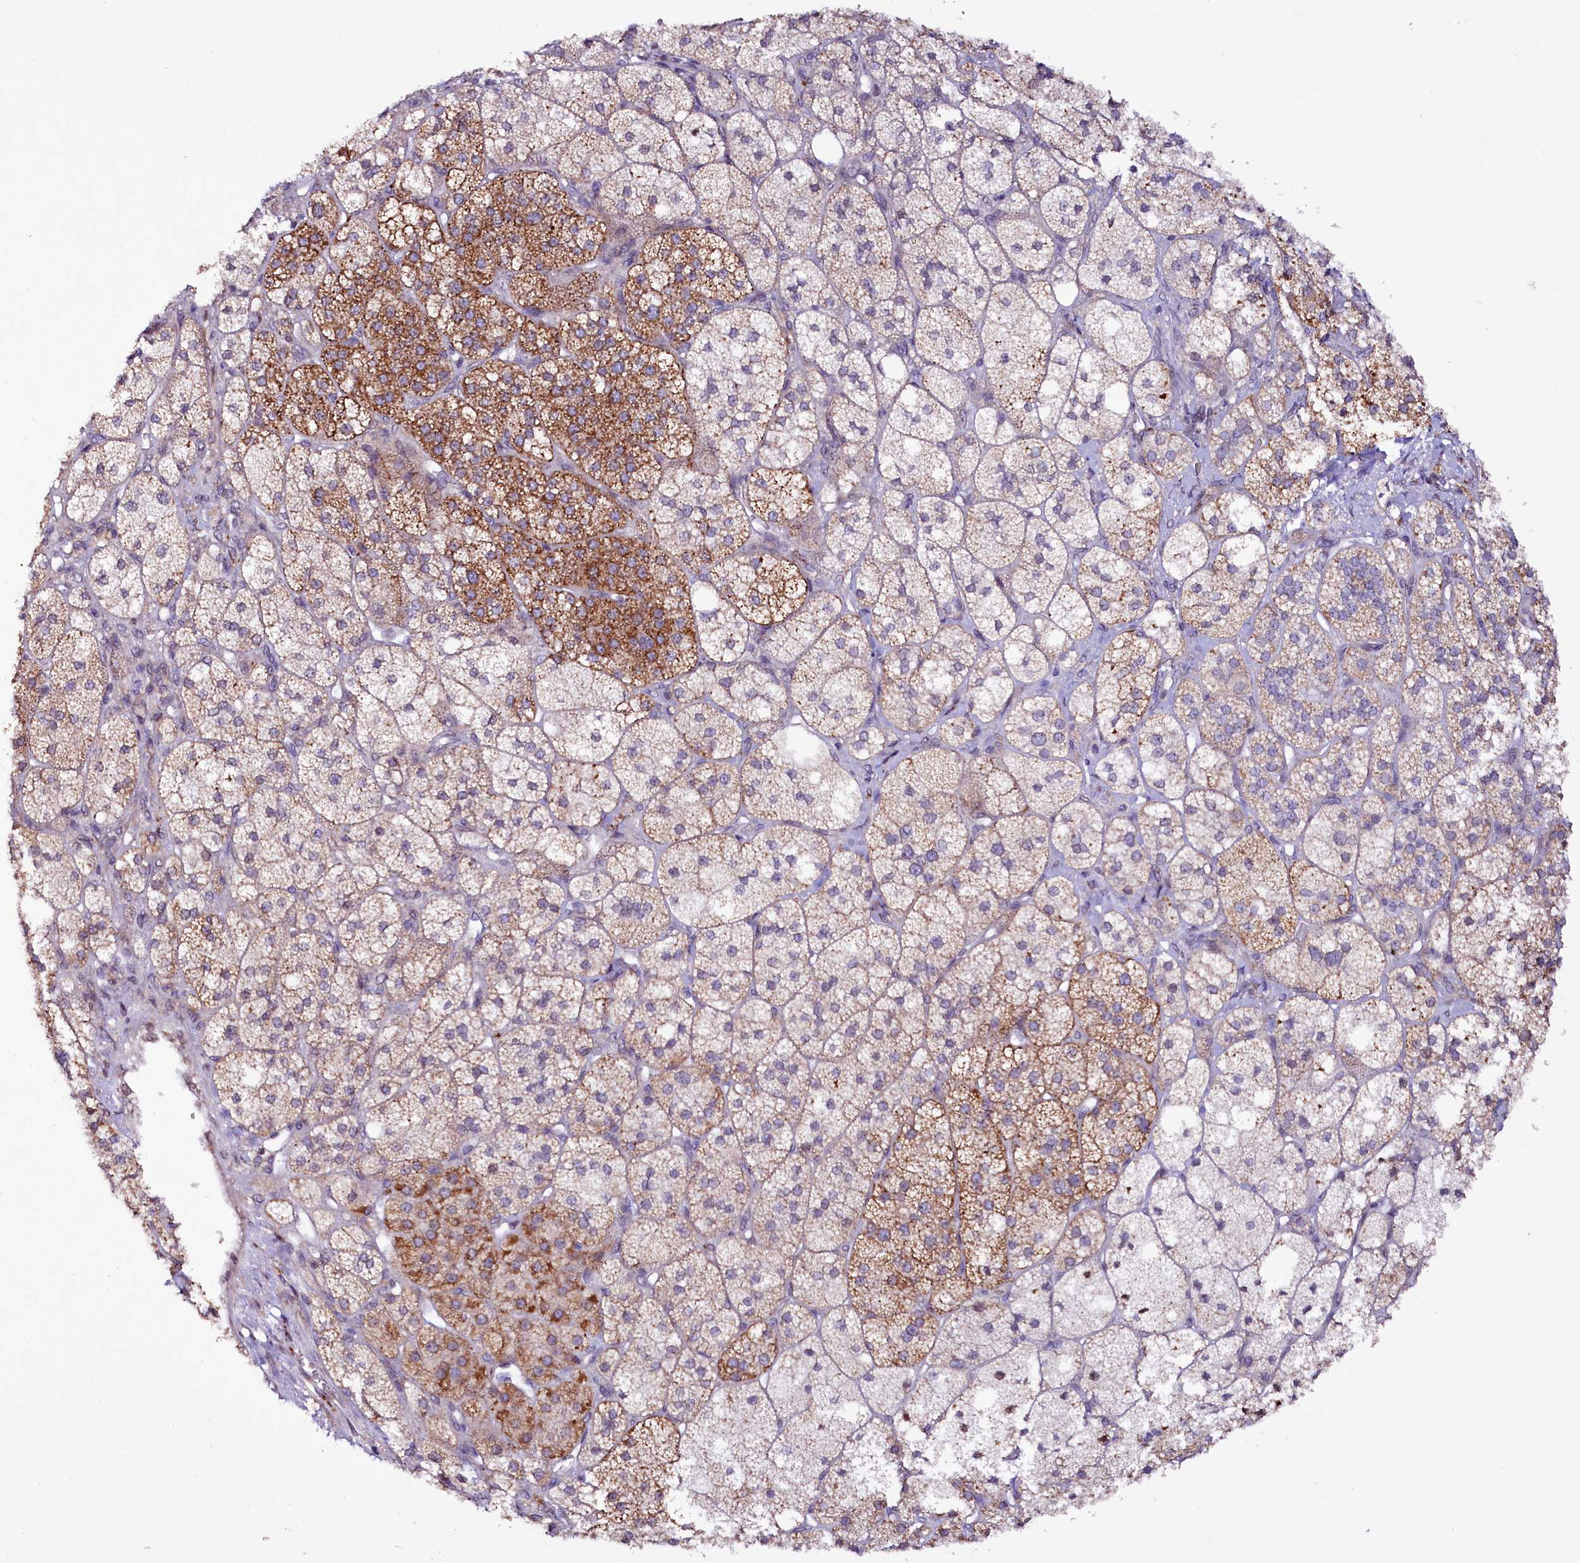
{"staining": {"intensity": "strong", "quantity": "25%-75%", "location": "cytoplasmic/membranous"}, "tissue": "adrenal gland", "cell_type": "Glandular cells", "image_type": "normal", "snomed": [{"axis": "morphology", "description": "Normal tissue, NOS"}, {"axis": "topography", "description": "Adrenal gland"}], "caption": "Immunohistochemical staining of normal adrenal gland shows 25%-75% levels of strong cytoplasmic/membranous protein positivity in approximately 25%-75% of glandular cells.", "gene": "ZNF226", "patient": {"sex": "male", "age": 61}}